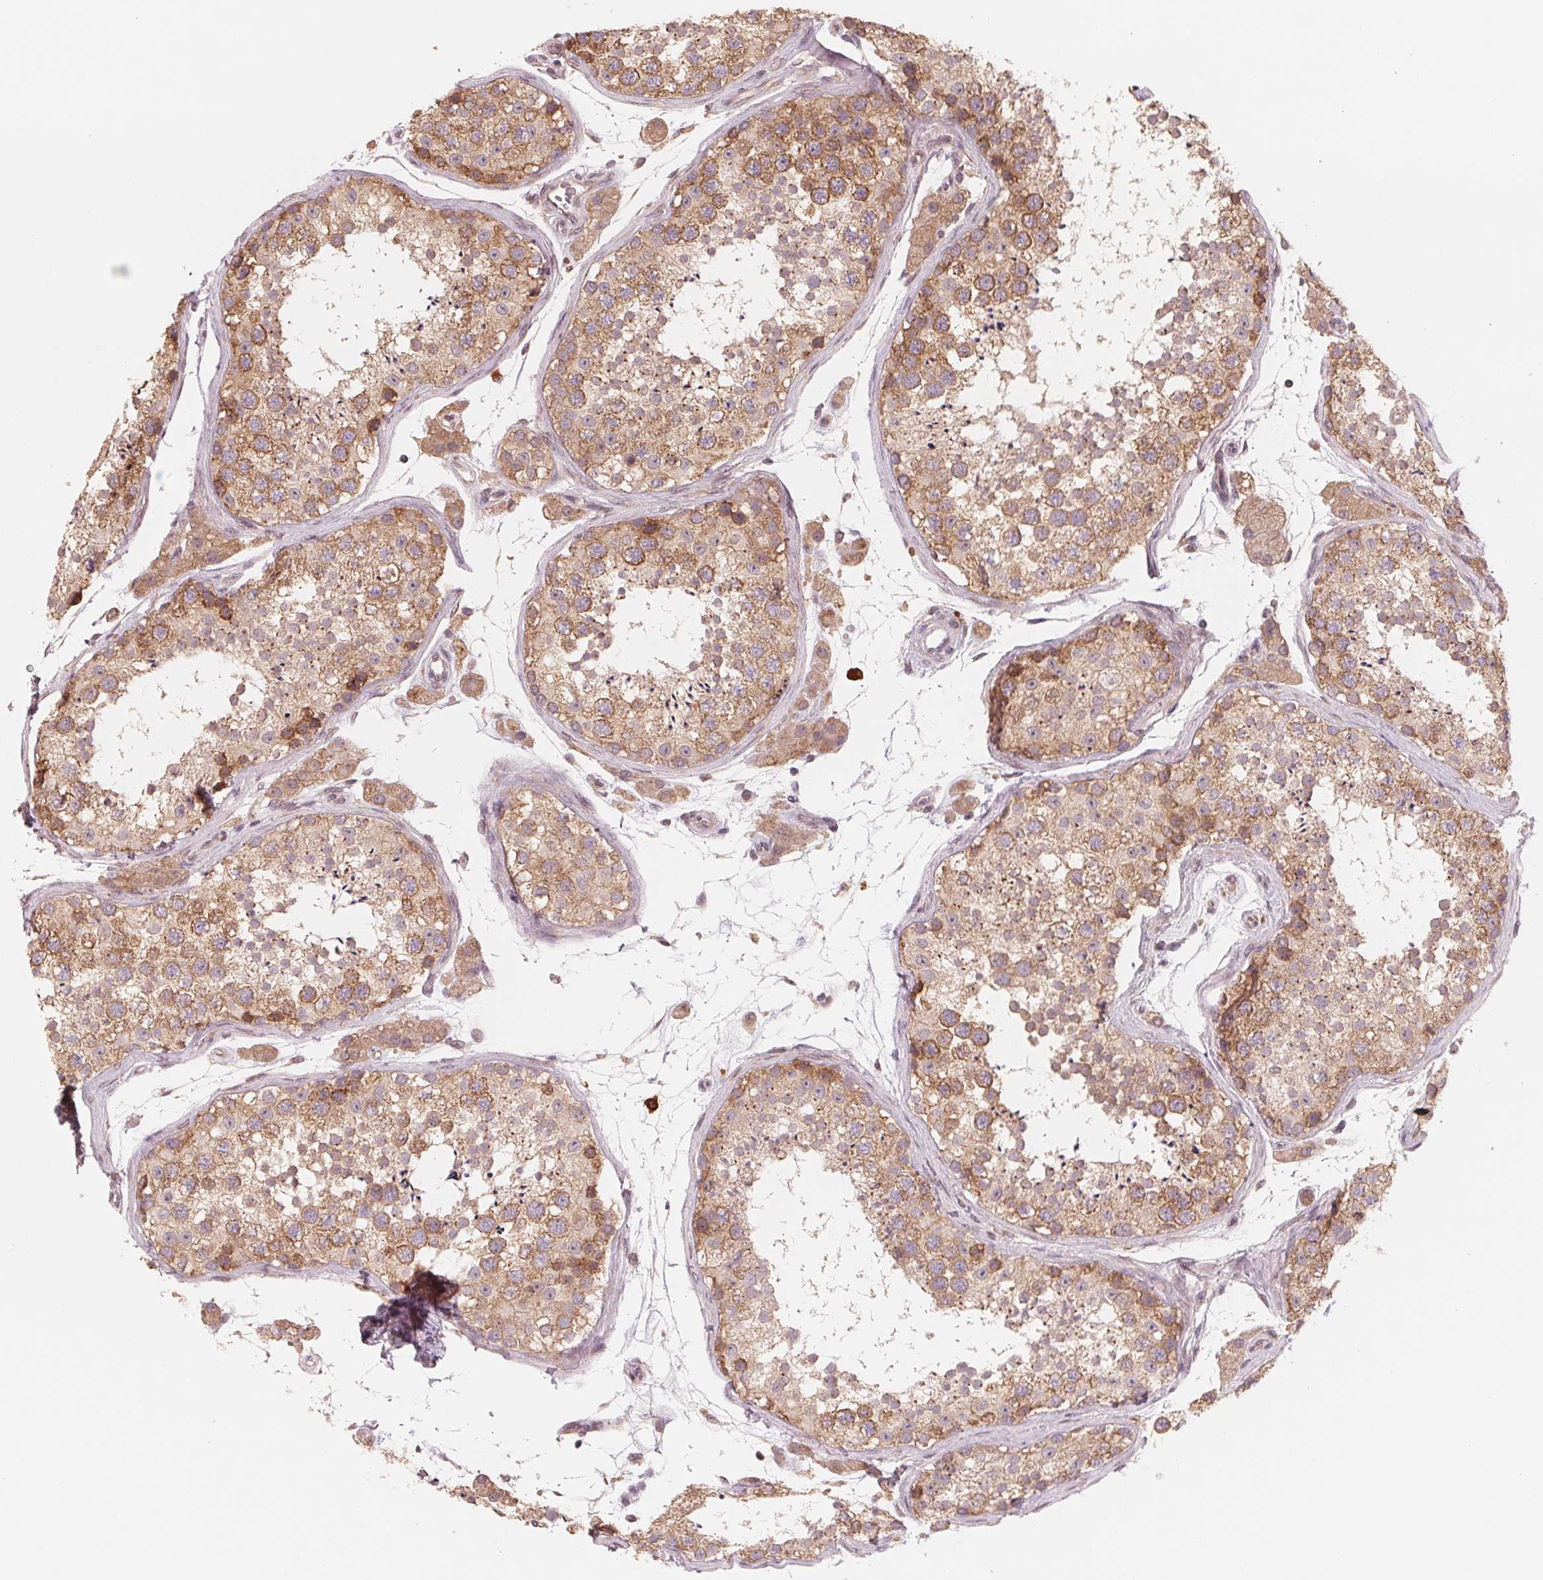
{"staining": {"intensity": "moderate", "quantity": ">75%", "location": "cytoplasmic/membranous"}, "tissue": "testis", "cell_type": "Cells in seminiferous ducts", "image_type": "normal", "snomed": [{"axis": "morphology", "description": "Normal tissue, NOS"}, {"axis": "topography", "description": "Testis"}], "caption": "Immunohistochemical staining of unremarkable human testis reveals >75% levels of moderate cytoplasmic/membranous protein positivity in approximately >75% of cells in seminiferous ducts.", "gene": "GIGYF2", "patient": {"sex": "male", "age": 41}}